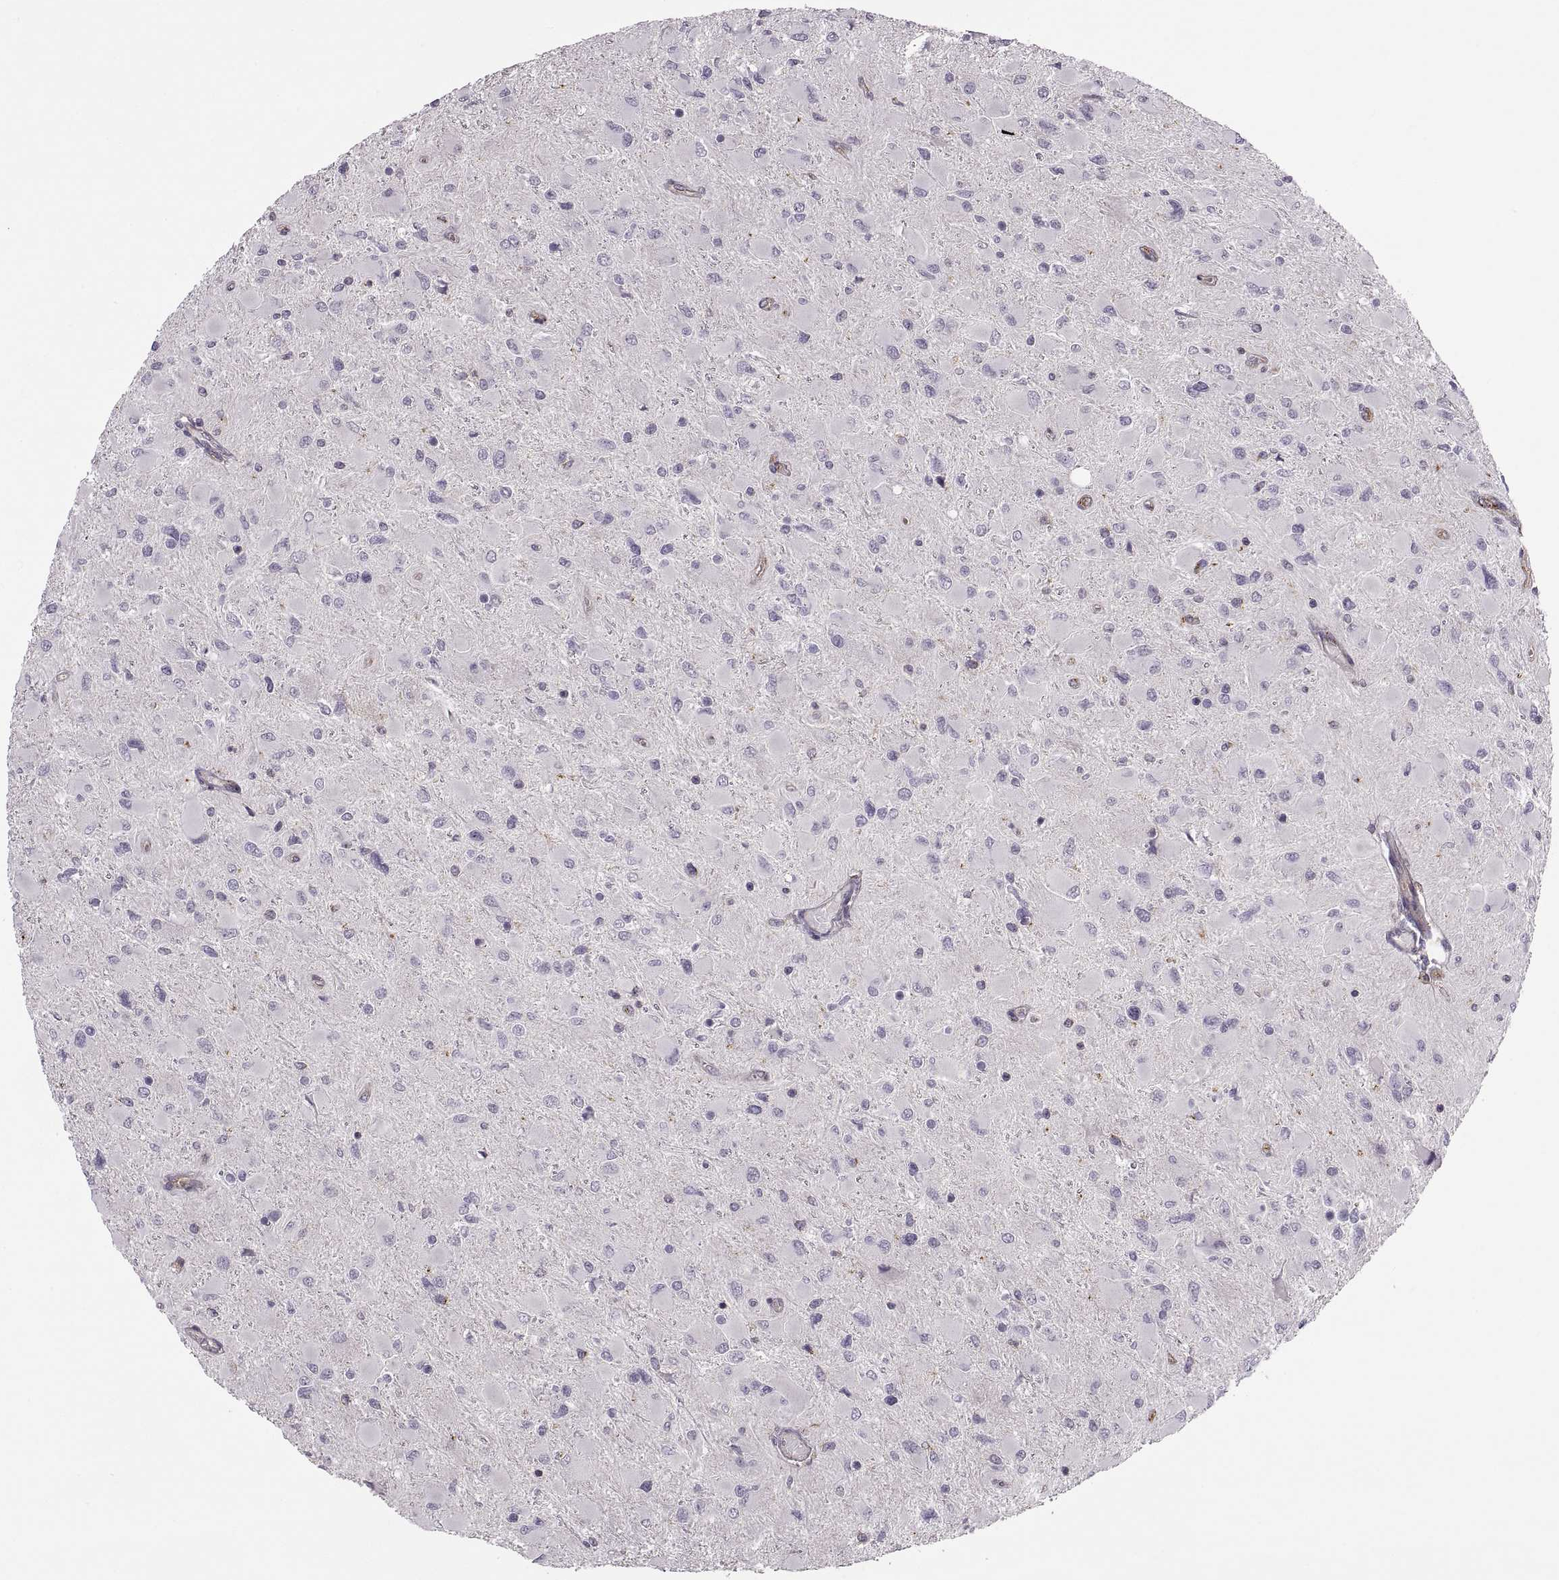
{"staining": {"intensity": "negative", "quantity": "none", "location": "none"}, "tissue": "glioma", "cell_type": "Tumor cells", "image_type": "cancer", "snomed": [{"axis": "morphology", "description": "Glioma, malignant, High grade"}, {"axis": "topography", "description": "Cerebral cortex"}], "caption": "Immunohistochemistry of human glioma demonstrates no positivity in tumor cells.", "gene": "RALB", "patient": {"sex": "female", "age": 36}}